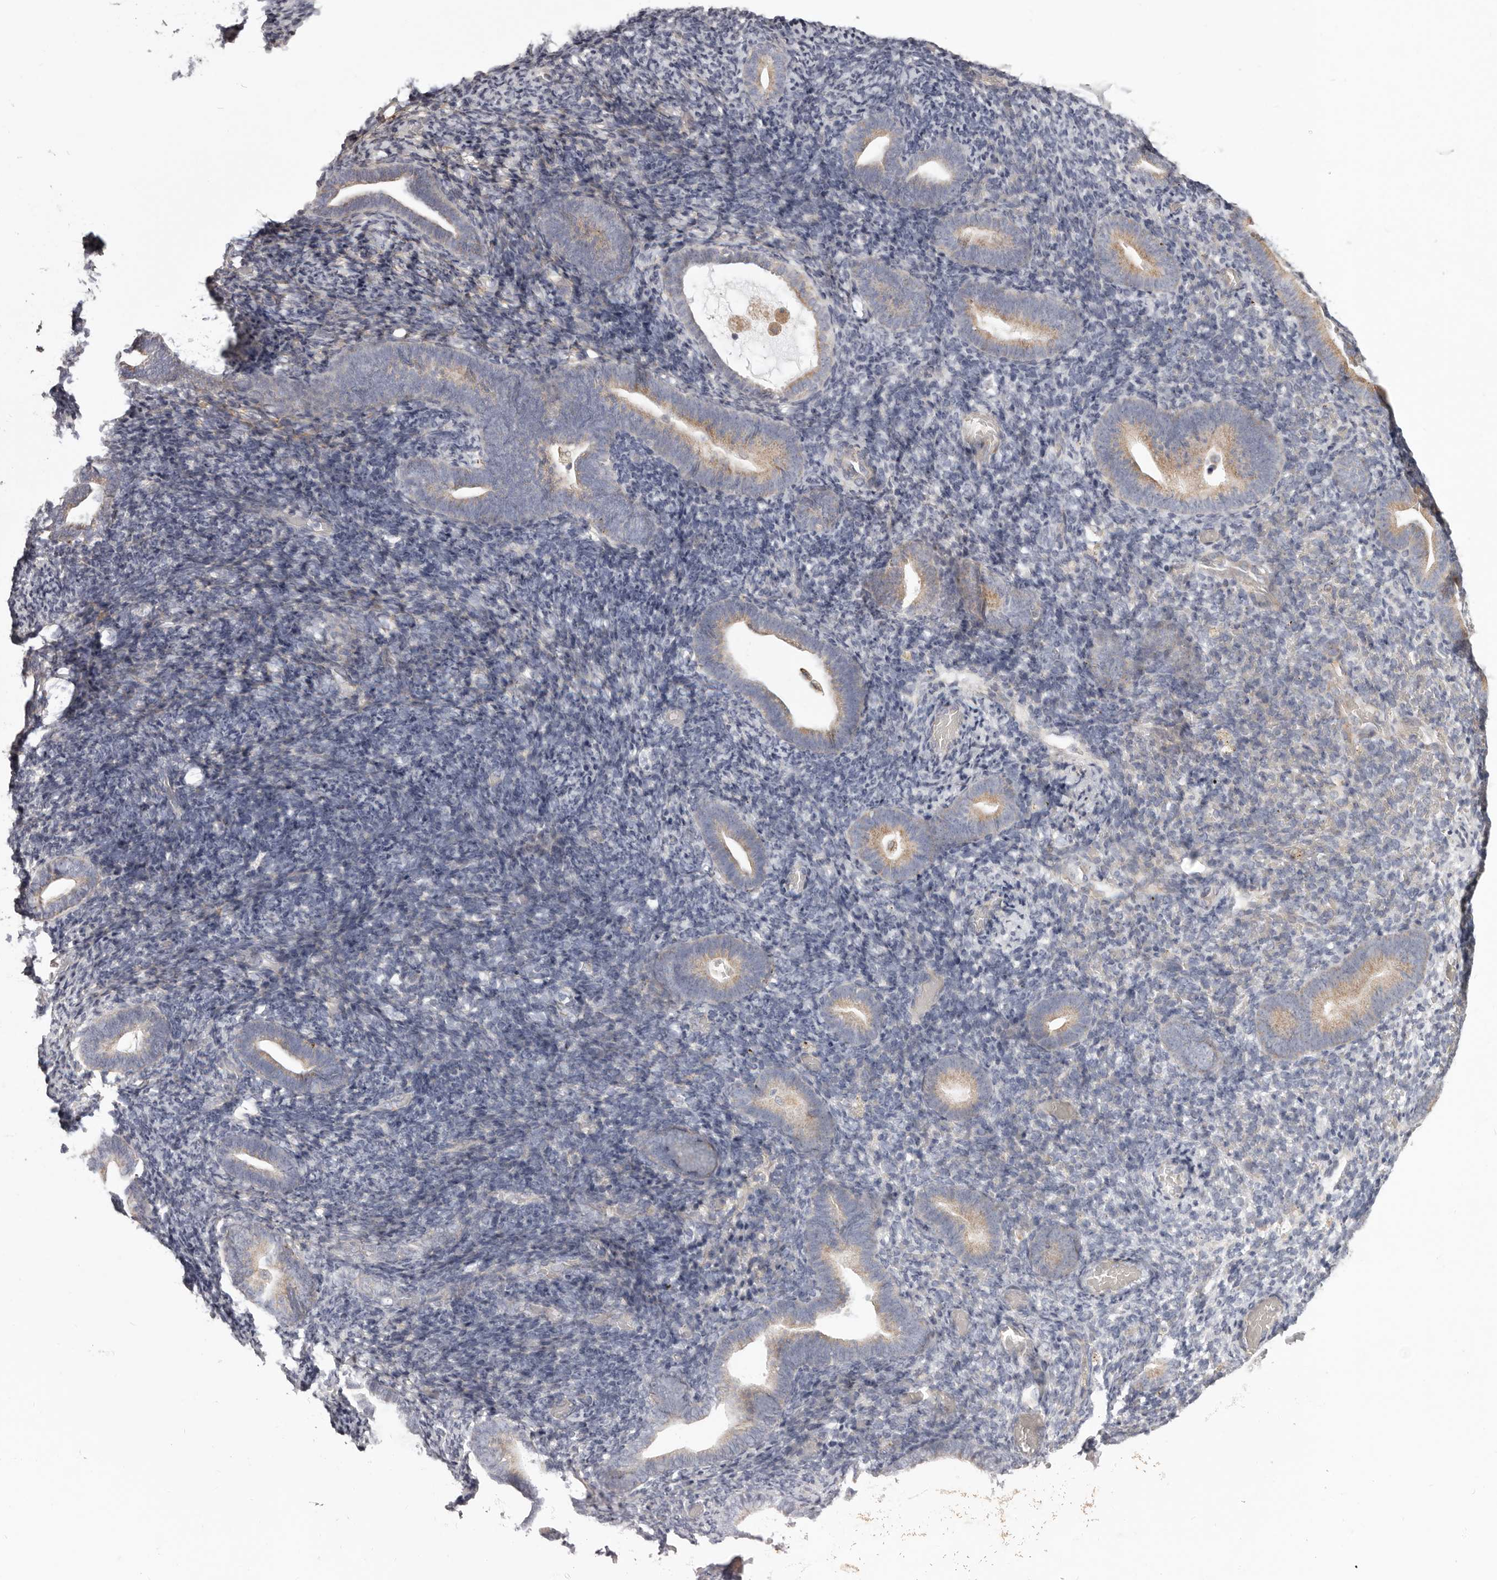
{"staining": {"intensity": "moderate", "quantity": "<25%", "location": "cytoplasmic/membranous"}, "tissue": "endometrium", "cell_type": "Cells in endometrial stroma", "image_type": "normal", "snomed": [{"axis": "morphology", "description": "Normal tissue, NOS"}, {"axis": "topography", "description": "Endometrium"}], "caption": "High-power microscopy captured an immunohistochemistry photomicrograph of unremarkable endometrium, revealing moderate cytoplasmic/membranous positivity in approximately <25% of cells in endometrial stroma.", "gene": "MRPS10", "patient": {"sex": "female", "age": 51}}